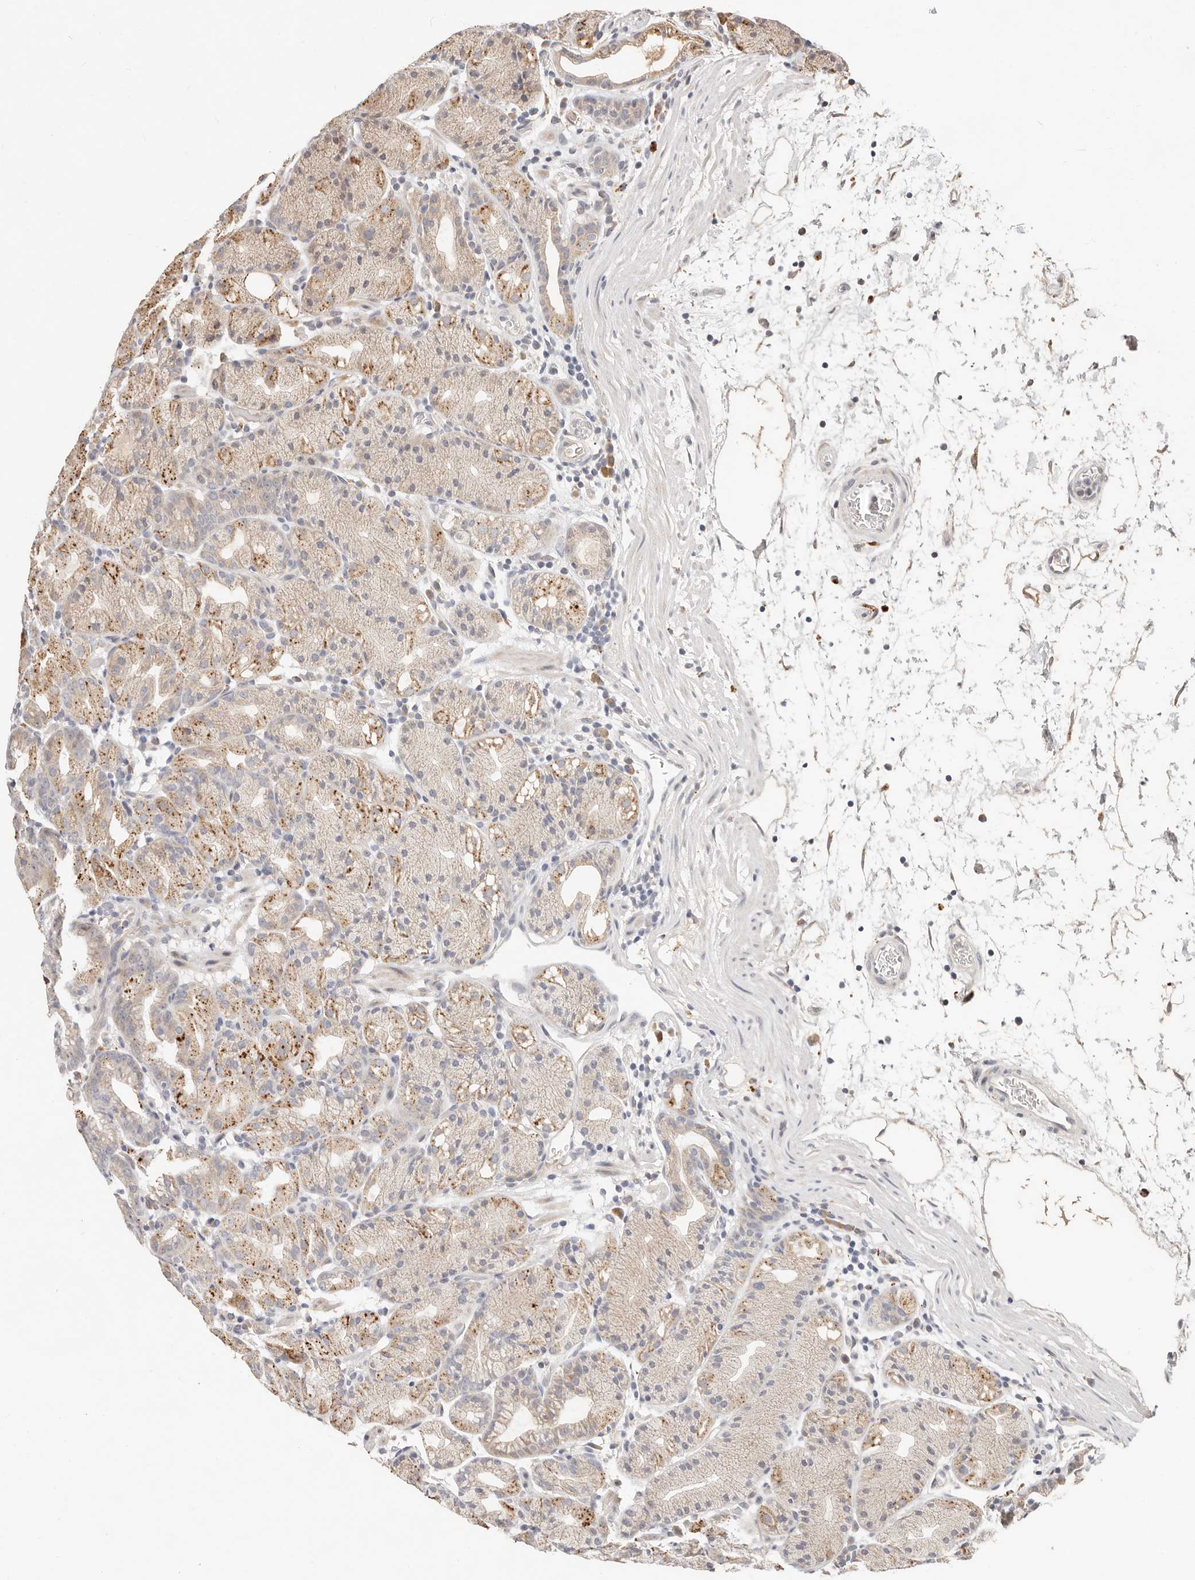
{"staining": {"intensity": "strong", "quantity": "<25%", "location": "cytoplasmic/membranous"}, "tissue": "stomach", "cell_type": "Glandular cells", "image_type": "normal", "snomed": [{"axis": "morphology", "description": "Normal tissue, NOS"}, {"axis": "topography", "description": "Stomach, upper"}], "caption": "IHC photomicrograph of benign stomach: human stomach stained using immunohistochemistry (IHC) exhibits medium levels of strong protein expression localized specifically in the cytoplasmic/membranous of glandular cells, appearing as a cytoplasmic/membranous brown color.", "gene": "ZRANB1", "patient": {"sex": "male", "age": 48}}